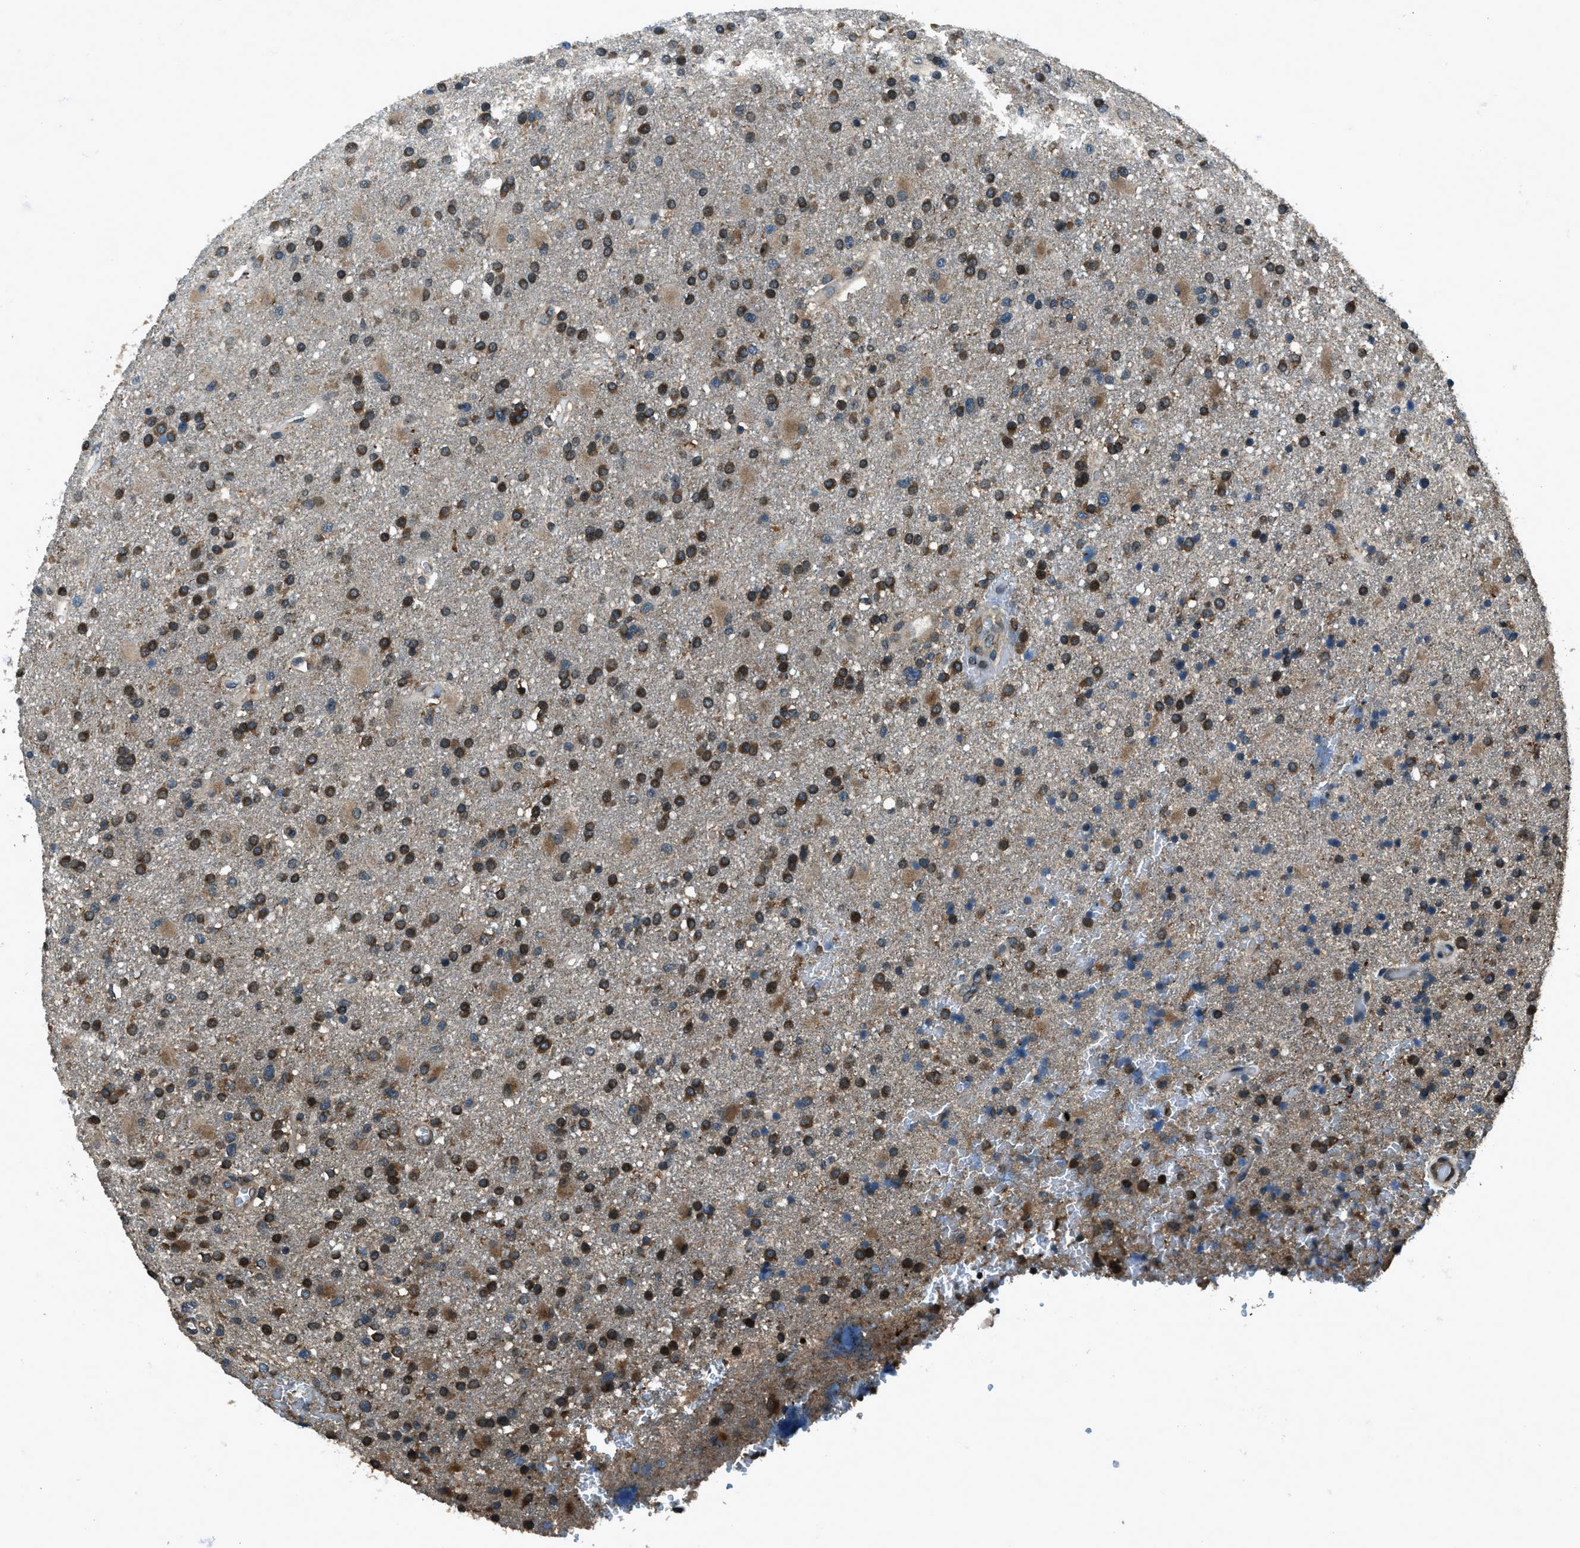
{"staining": {"intensity": "moderate", "quantity": ">75%", "location": "cytoplasmic/membranous"}, "tissue": "glioma", "cell_type": "Tumor cells", "image_type": "cancer", "snomed": [{"axis": "morphology", "description": "Glioma, malignant, High grade"}, {"axis": "topography", "description": "Brain"}], "caption": "This histopathology image demonstrates glioma stained with immunohistochemistry to label a protein in brown. The cytoplasmic/membranous of tumor cells show moderate positivity for the protein. Nuclei are counter-stained blue.", "gene": "TRIM4", "patient": {"sex": "male", "age": 72}}